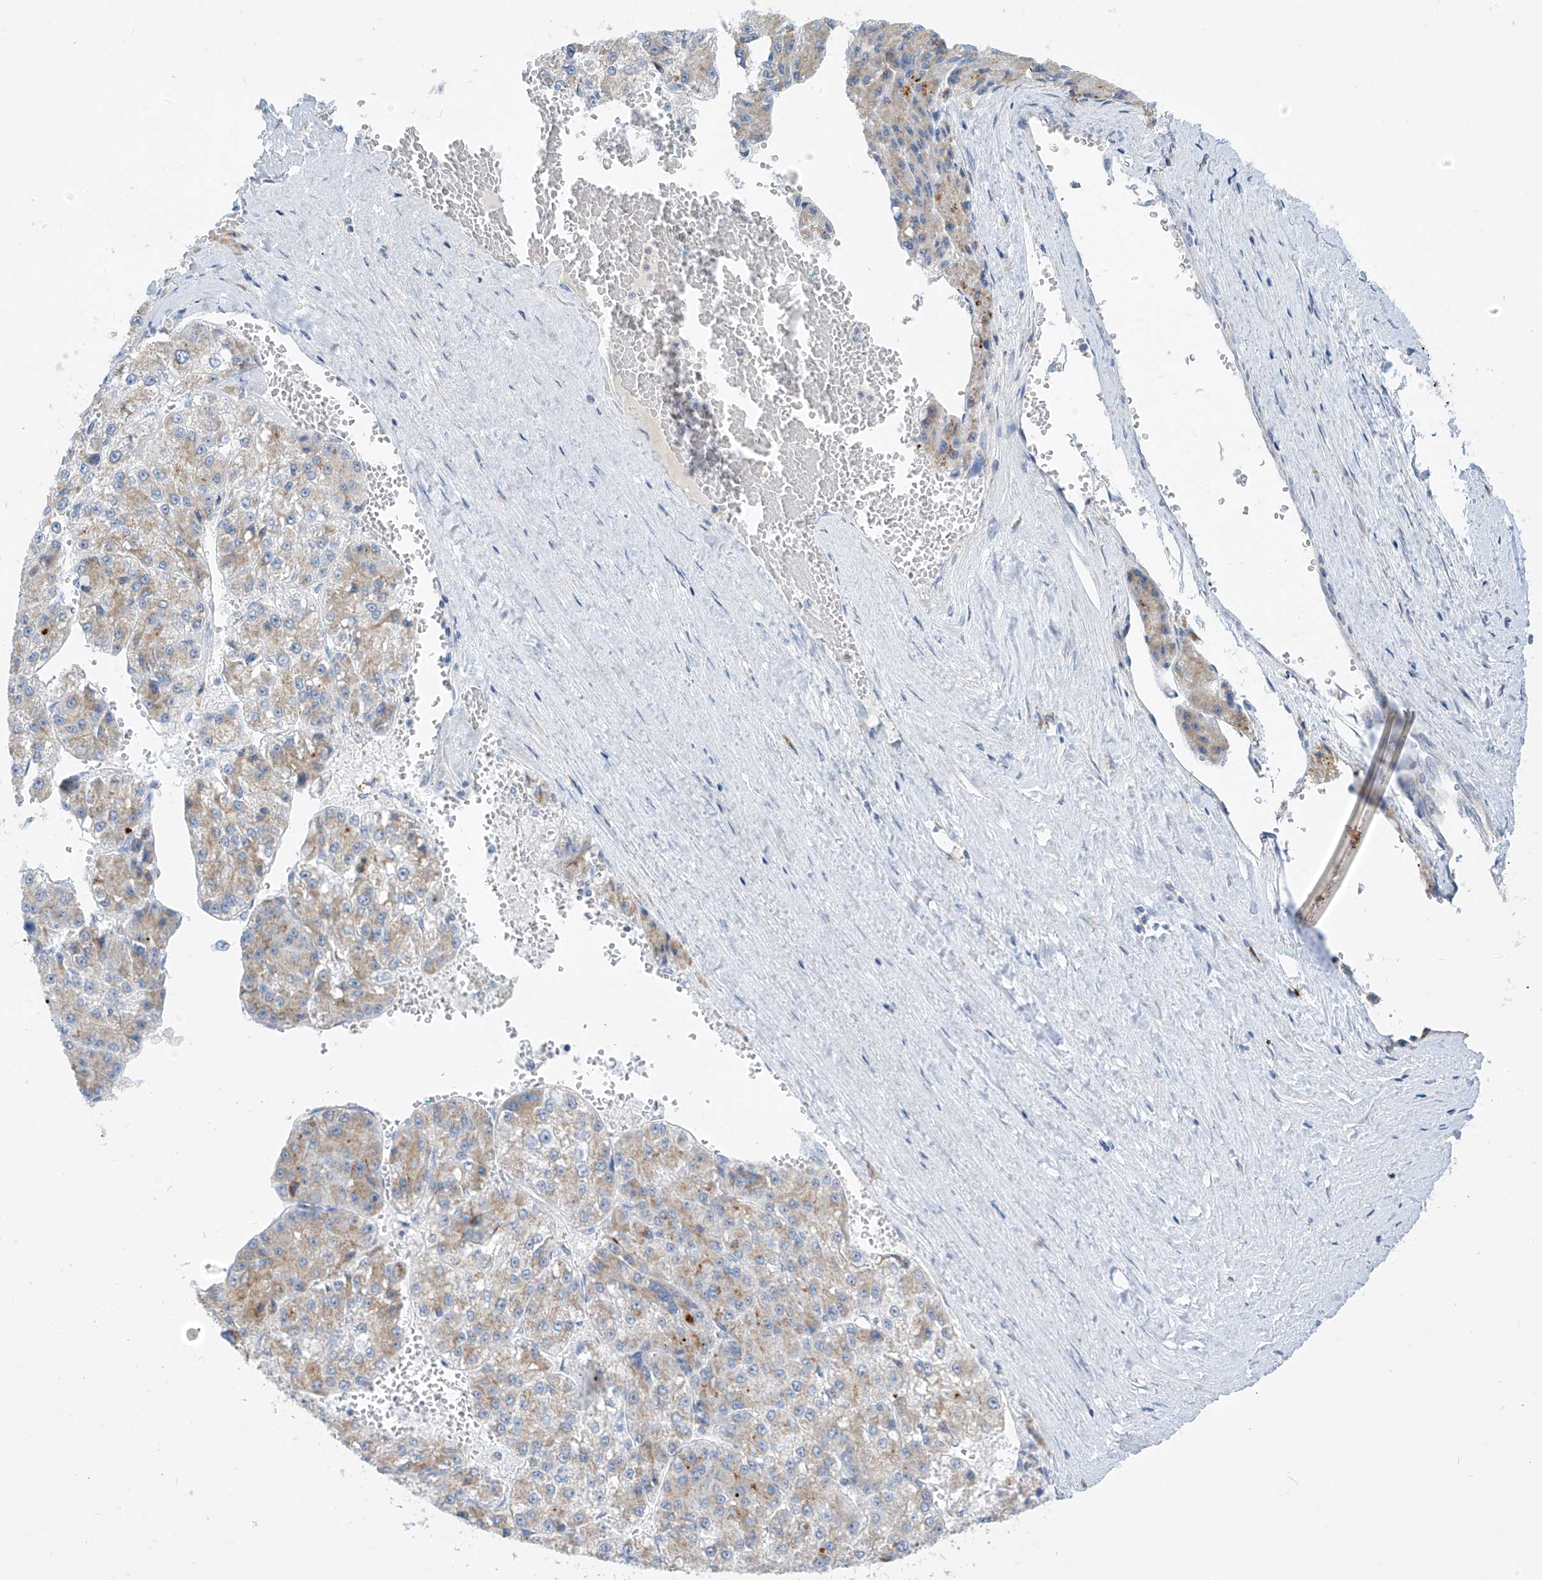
{"staining": {"intensity": "weak", "quantity": "25%-75%", "location": "cytoplasmic/membranous"}, "tissue": "liver cancer", "cell_type": "Tumor cells", "image_type": "cancer", "snomed": [{"axis": "morphology", "description": "Carcinoma, Hepatocellular, NOS"}, {"axis": "topography", "description": "Liver"}], "caption": "Hepatocellular carcinoma (liver) stained for a protein exhibits weak cytoplasmic/membranous positivity in tumor cells.", "gene": "ZNF404", "patient": {"sex": "female", "age": 73}}